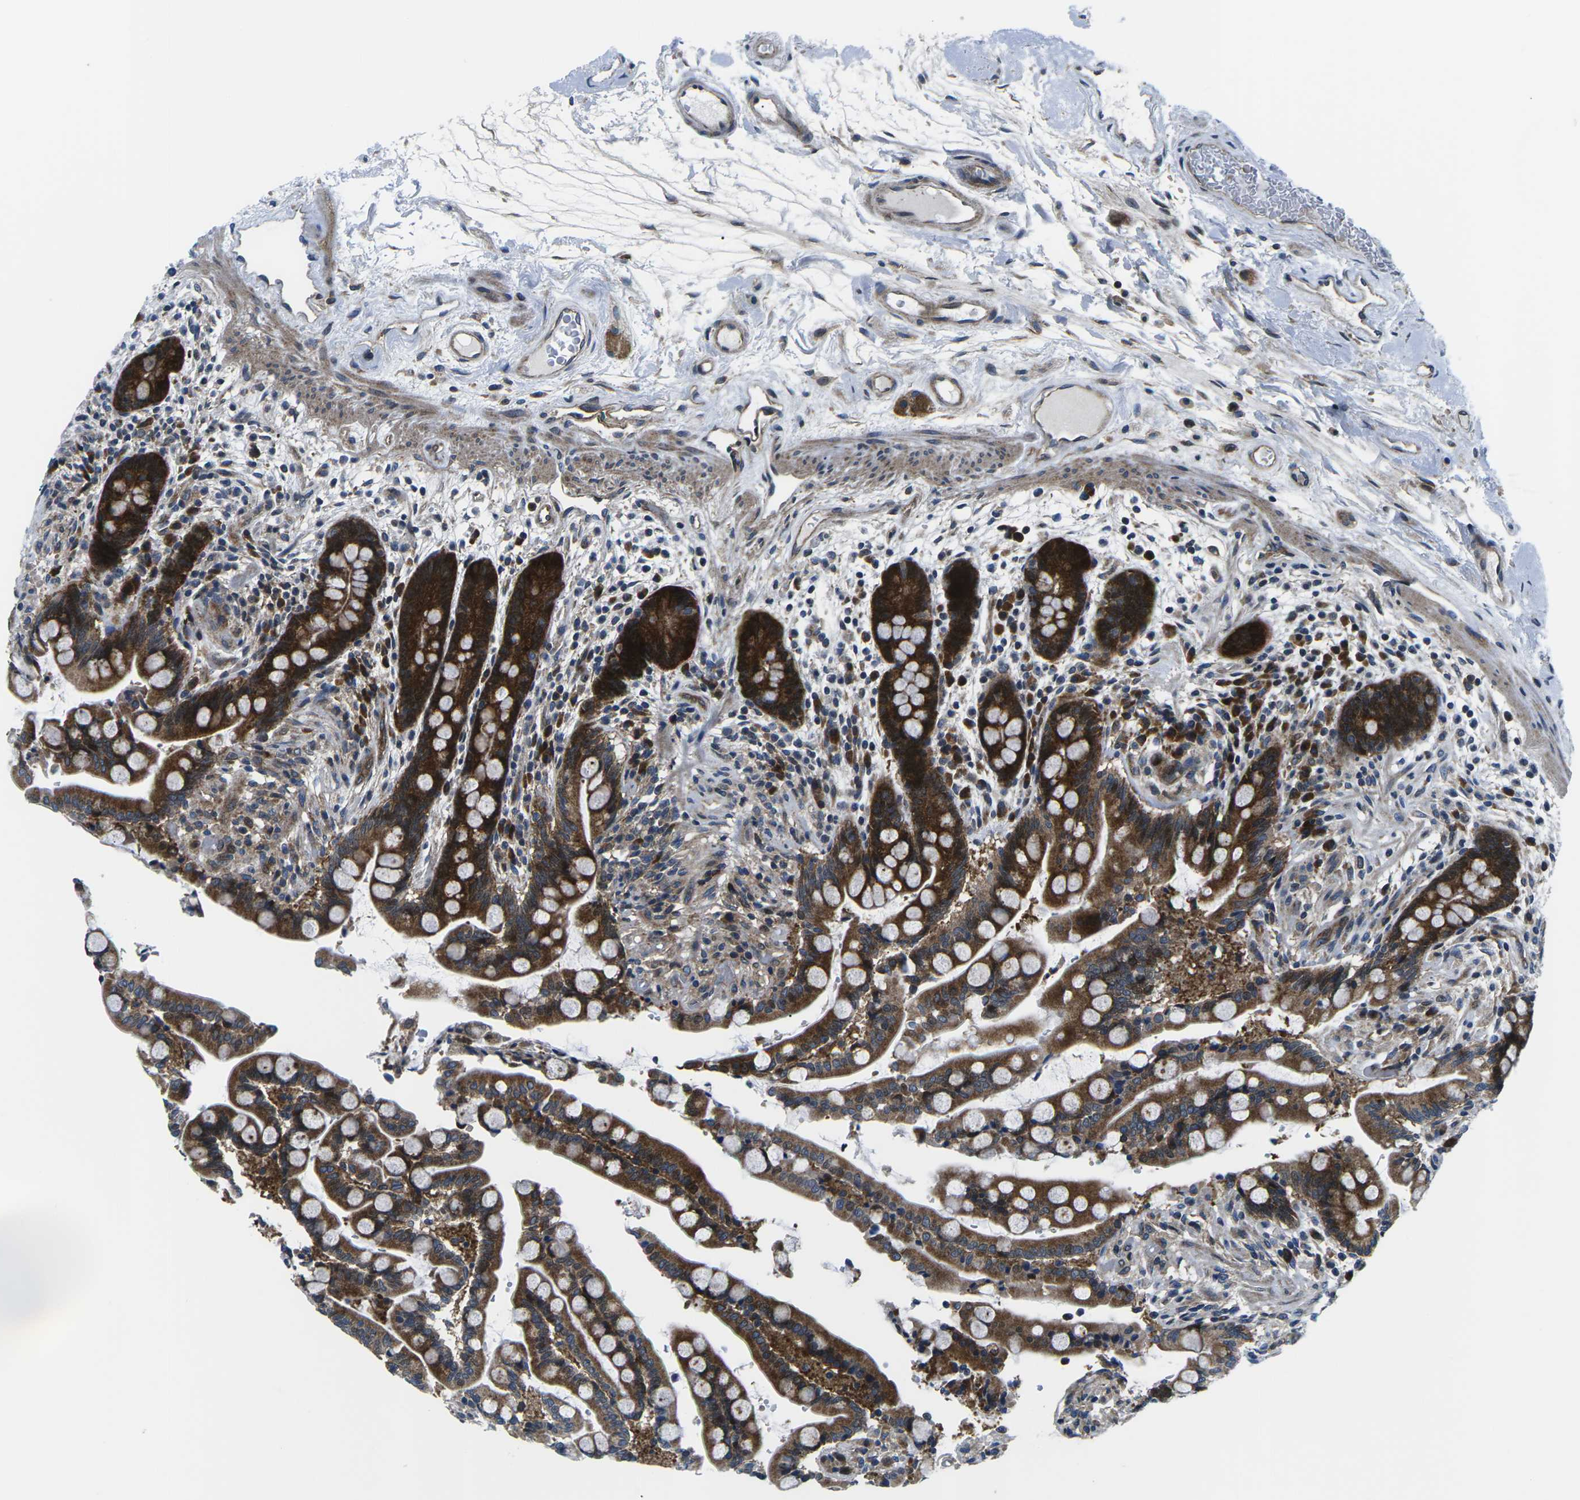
{"staining": {"intensity": "weak", "quantity": ">75%", "location": "cytoplasmic/membranous"}, "tissue": "colon", "cell_type": "Endothelial cells", "image_type": "normal", "snomed": [{"axis": "morphology", "description": "Normal tissue, NOS"}, {"axis": "topography", "description": "Colon"}], "caption": "Endothelial cells exhibit weak cytoplasmic/membranous positivity in approximately >75% of cells in benign colon.", "gene": "EIF4E", "patient": {"sex": "male", "age": 73}}